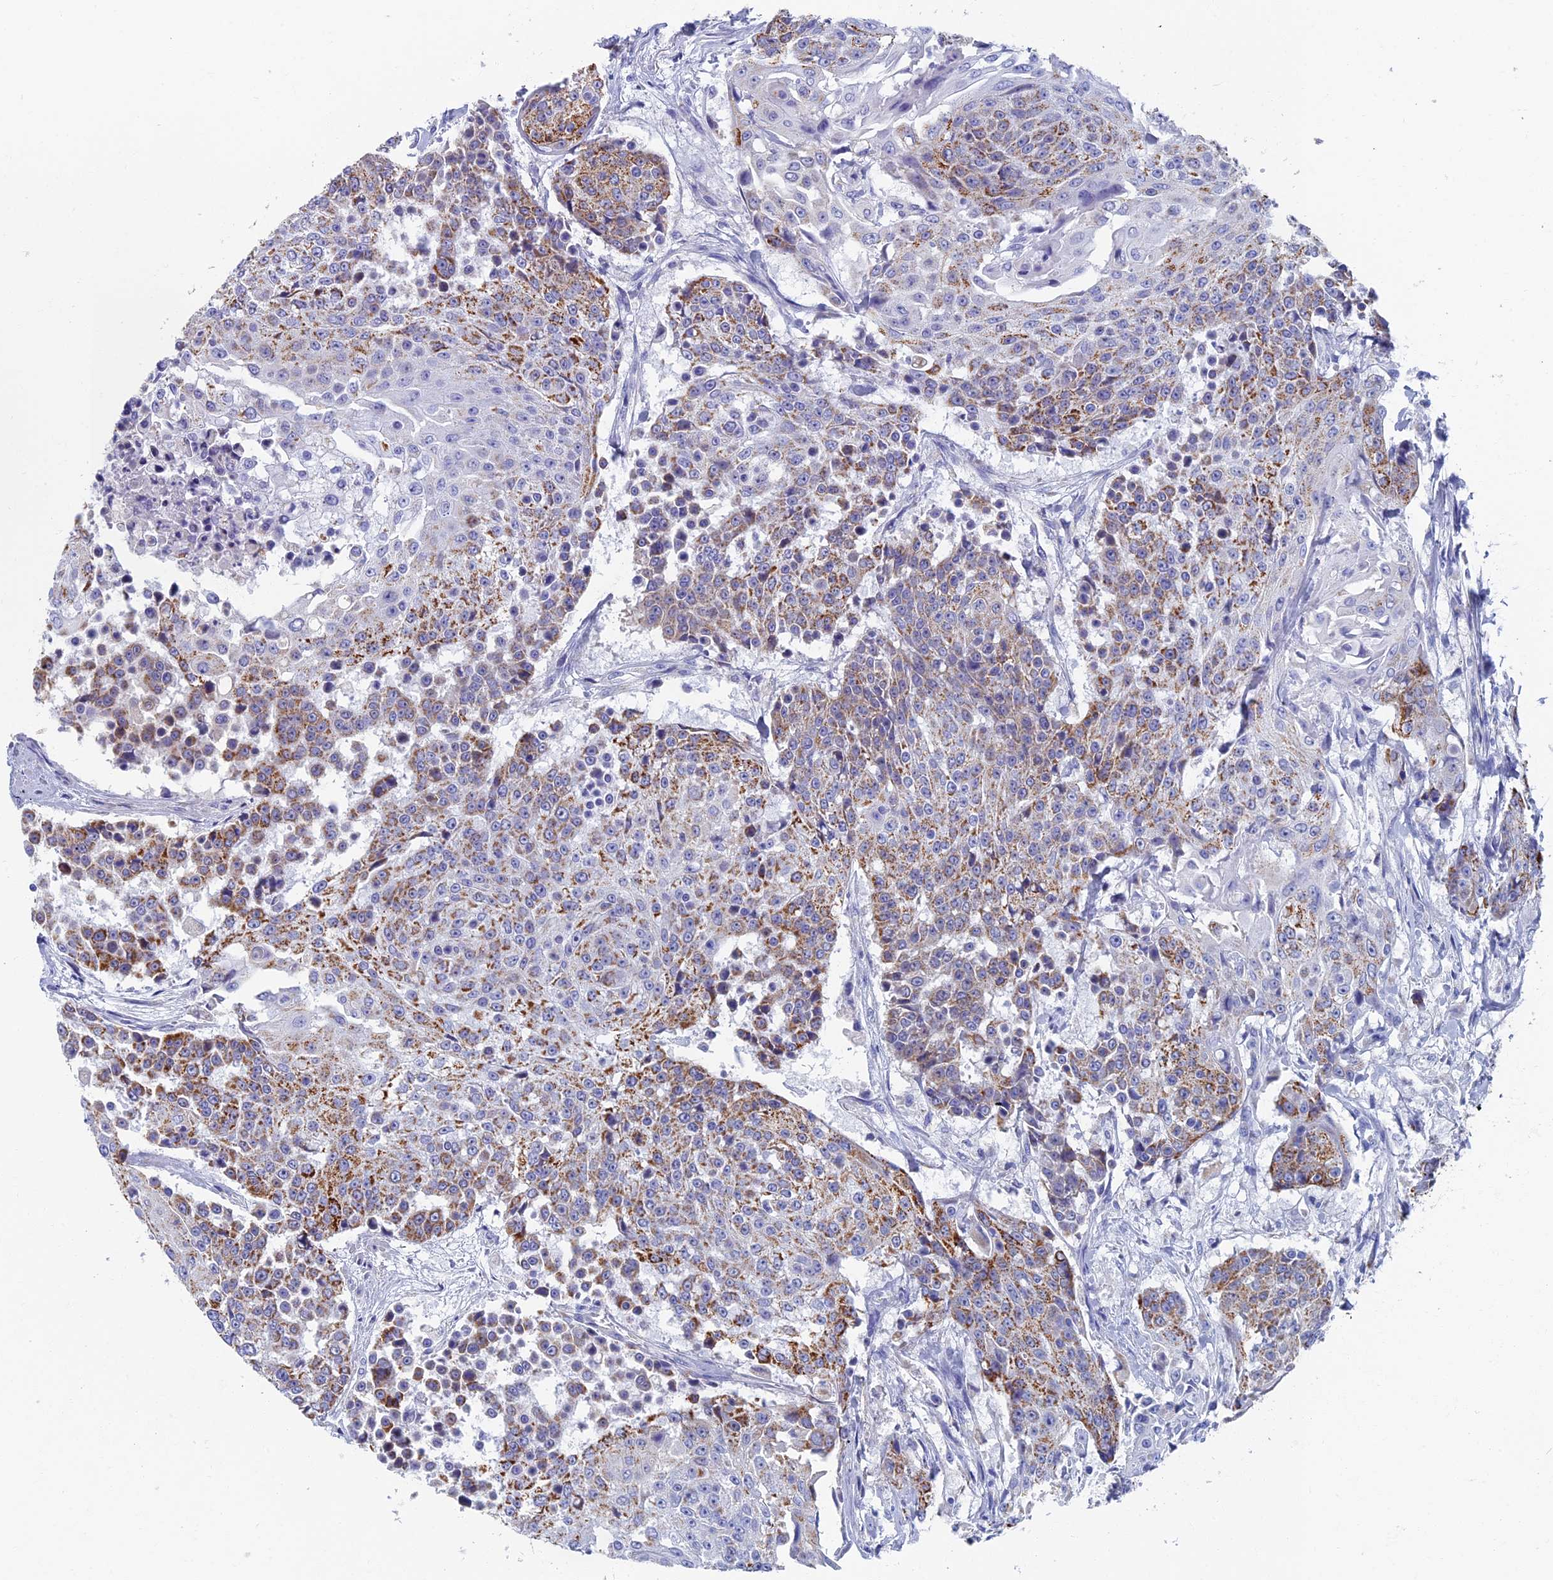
{"staining": {"intensity": "moderate", "quantity": "25%-75%", "location": "cytoplasmic/membranous"}, "tissue": "urothelial cancer", "cell_type": "Tumor cells", "image_type": "cancer", "snomed": [{"axis": "morphology", "description": "Urothelial carcinoma, High grade"}, {"axis": "topography", "description": "Urinary bladder"}], "caption": "Moderate cytoplasmic/membranous expression for a protein is appreciated in about 25%-75% of tumor cells of high-grade urothelial carcinoma using immunohistochemistry (IHC).", "gene": "OAT", "patient": {"sex": "female", "age": 63}}